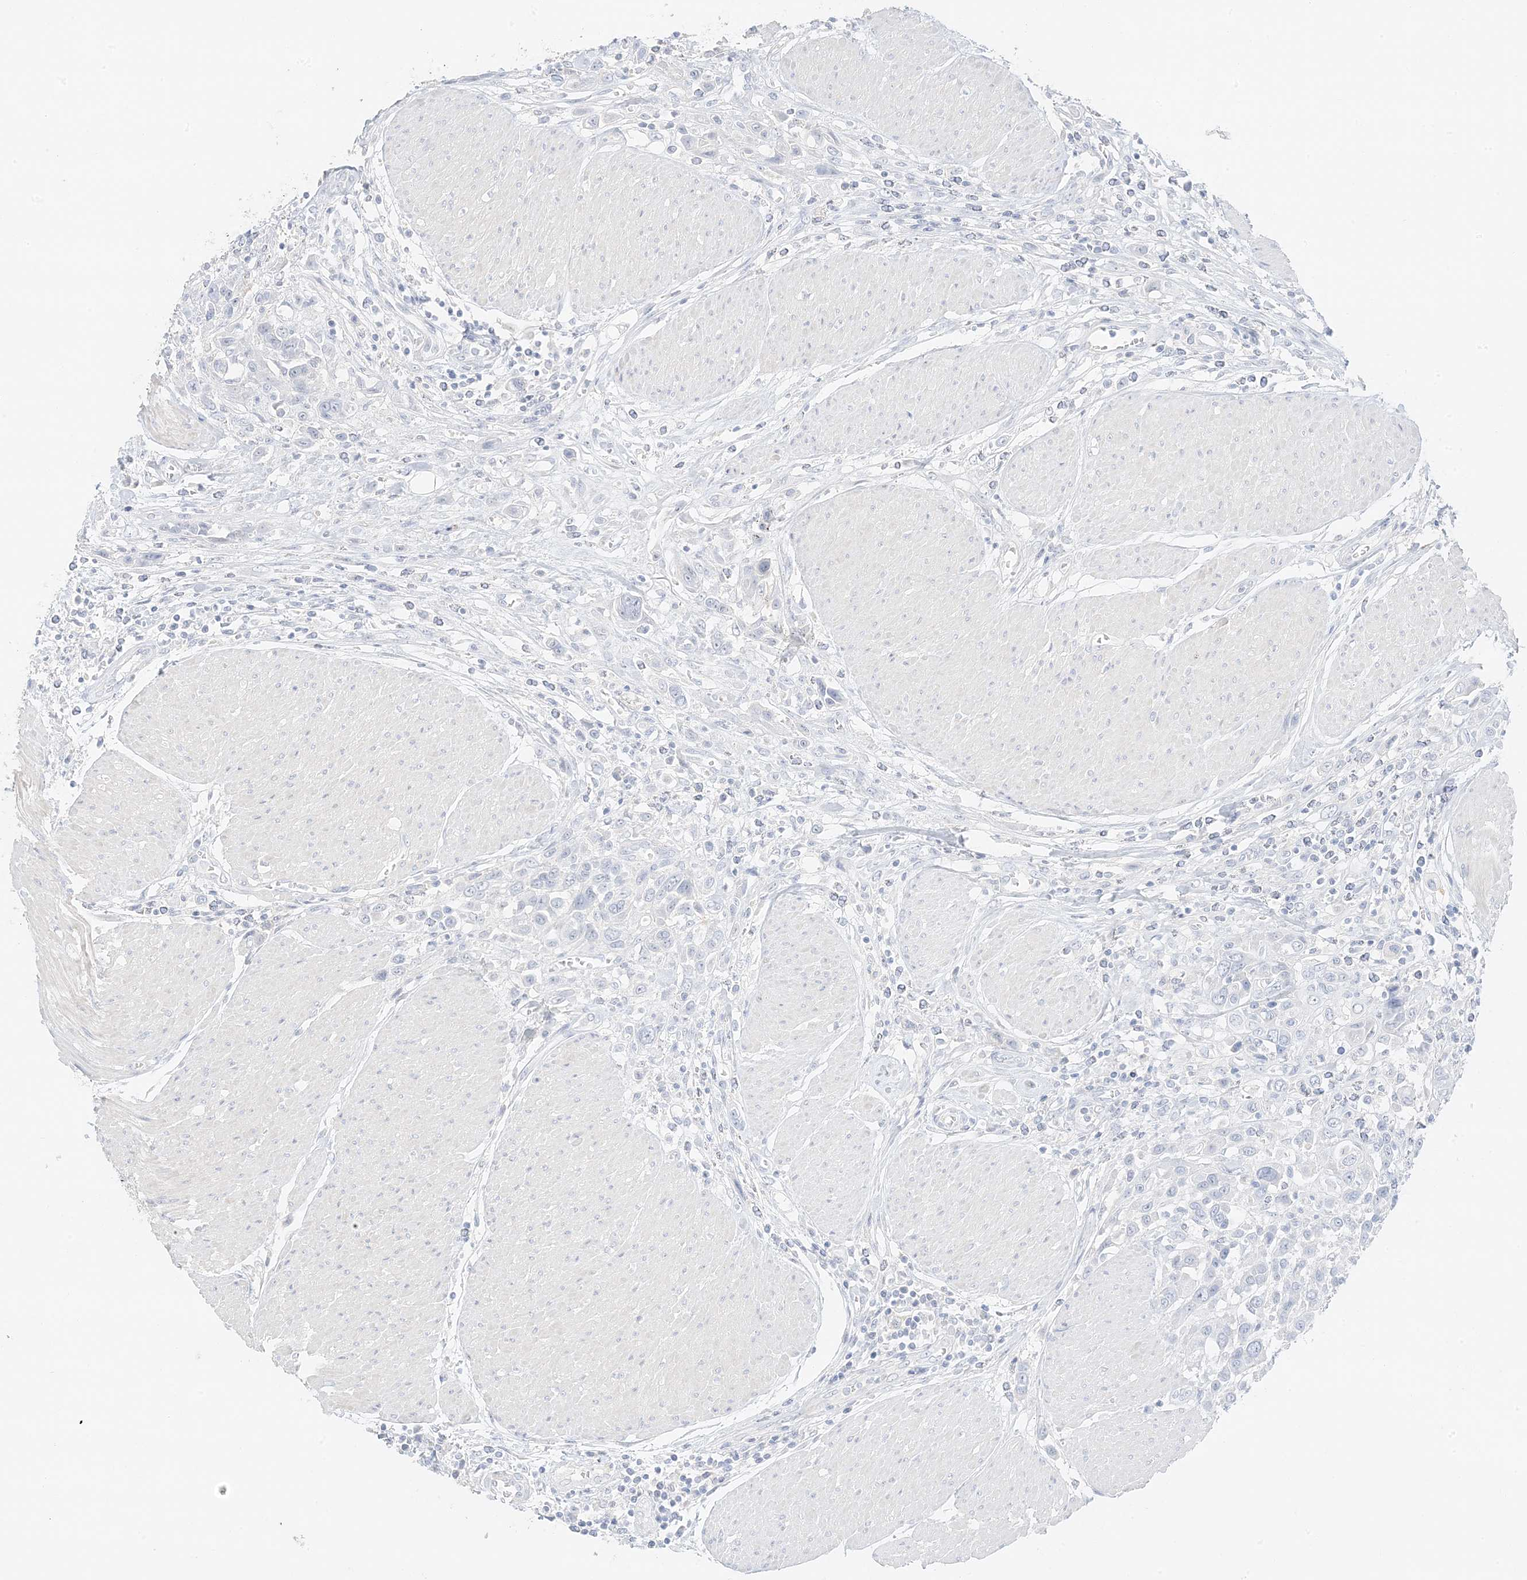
{"staining": {"intensity": "negative", "quantity": "none", "location": "none"}, "tissue": "urothelial cancer", "cell_type": "Tumor cells", "image_type": "cancer", "snomed": [{"axis": "morphology", "description": "Urothelial carcinoma, High grade"}, {"axis": "topography", "description": "Urinary bladder"}], "caption": "DAB (3,3'-diaminobenzidine) immunohistochemical staining of urothelial cancer demonstrates no significant positivity in tumor cells. (Immunohistochemistry, brightfield microscopy, high magnification).", "gene": "ZBTB41", "patient": {"sex": "male", "age": 50}}